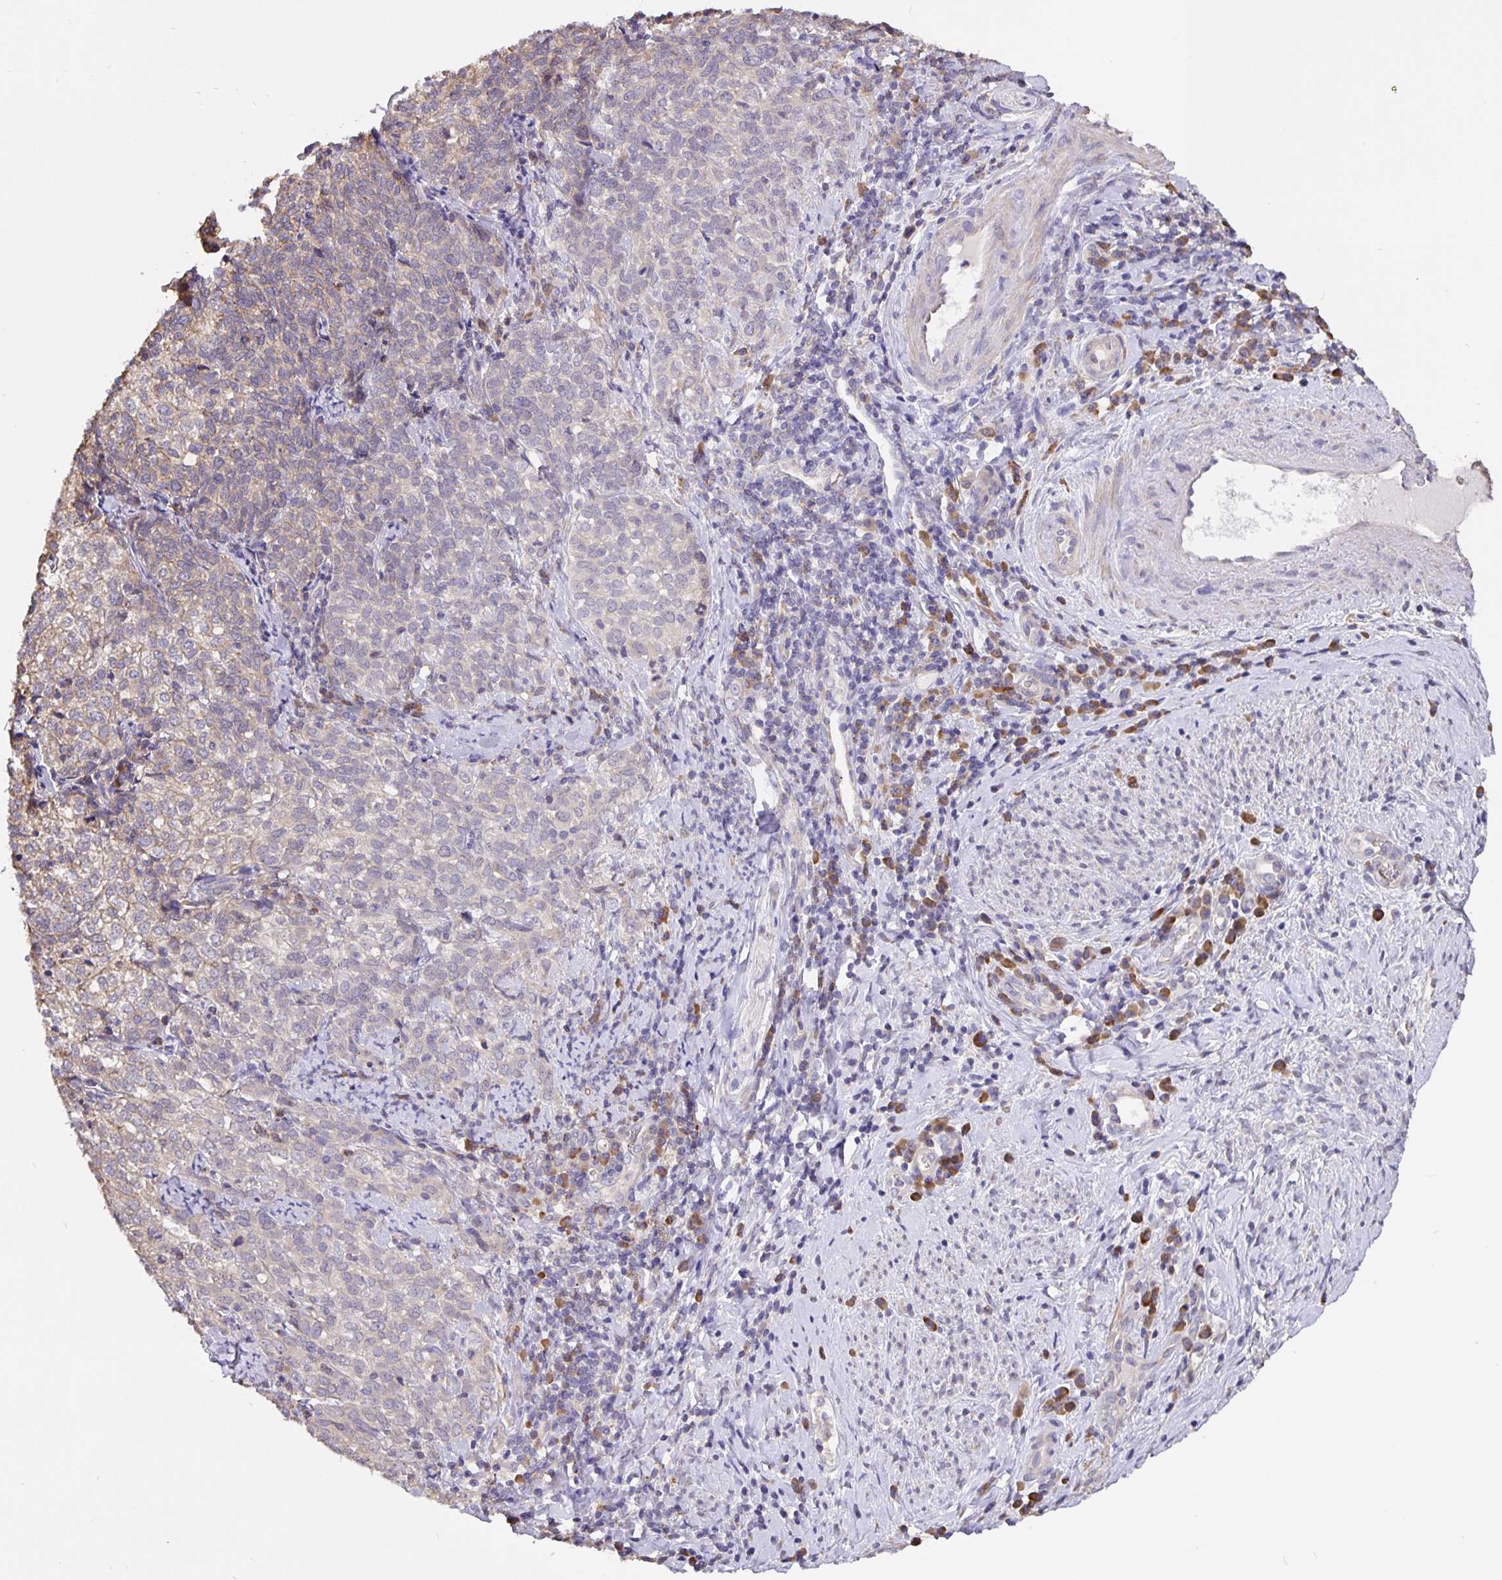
{"staining": {"intensity": "negative", "quantity": "none", "location": "none"}, "tissue": "cervical cancer", "cell_type": "Tumor cells", "image_type": "cancer", "snomed": [{"axis": "morphology", "description": "Normal tissue, NOS"}, {"axis": "morphology", "description": "Squamous cell carcinoma, NOS"}, {"axis": "topography", "description": "Vagina"}, {"axis": "topography", "description": "Cervix"}], "caption": "Micrograph shows no protein positivity in tumor cells of squamous cell carcinoma (cervical) tissue.", "gene": "TMEM71", "patient": {"sex": "female", "age": 45}}